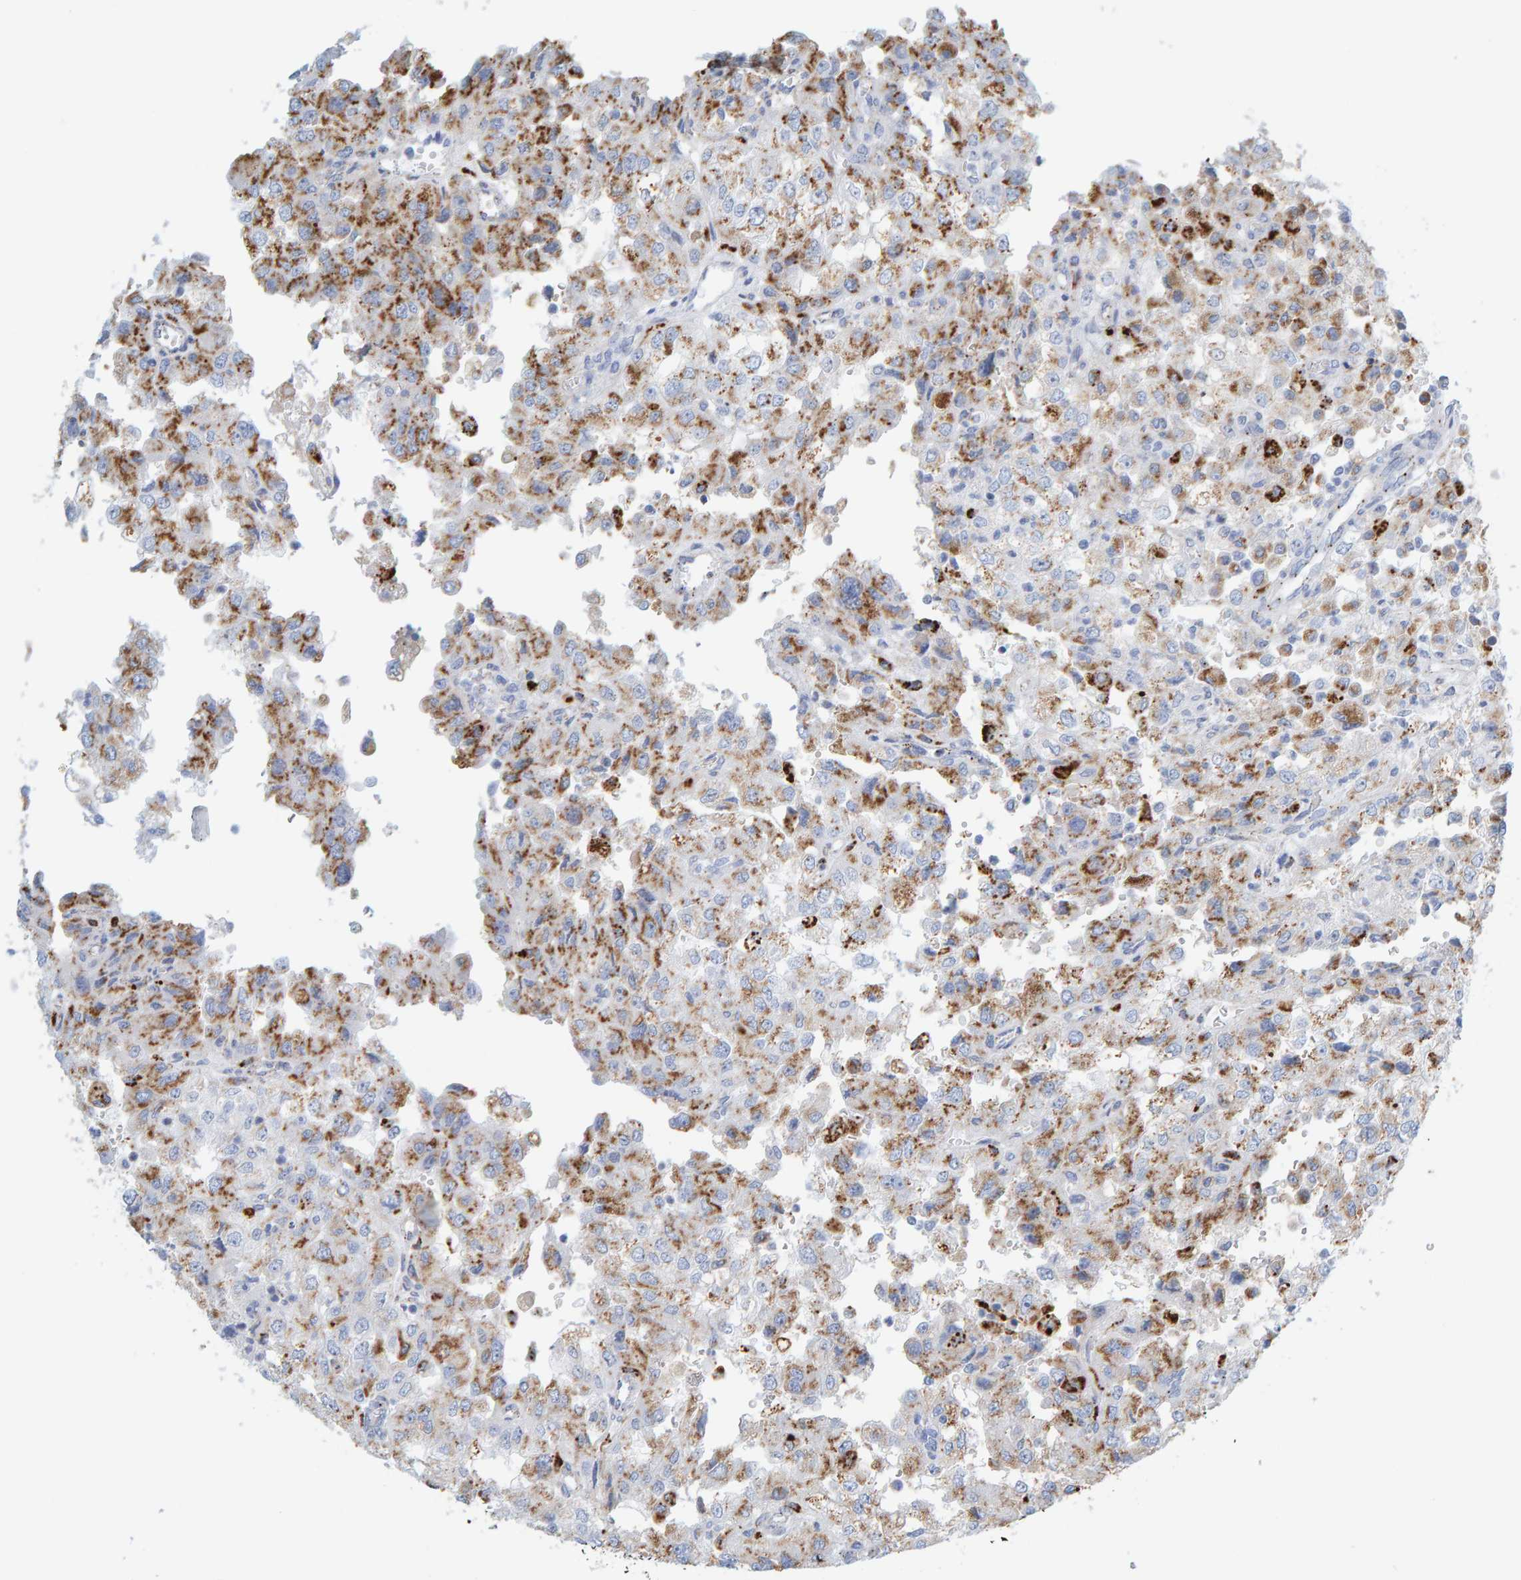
{"staining": {"intensity": "moderate", "quantity": "<25%", "location": "cytoplasmic/membranous"}, "tissue": "renal cancer", "cell_type": "Tumor cells", "image_type": "cancer", "snomed": [{"axis": "morphology", "description": "Adenocarcinoma, NOS"}, {"axis": "topography", "description": "Kidney"}], "caption": "Adenocarcinoma (renal) stained with a brown dye reveals moderate cytoplasmic/membranous positive staining in approximately <25% of tumor cells.", "gene": "BIN3", "patient": {"sex": "female", "age": 54}}